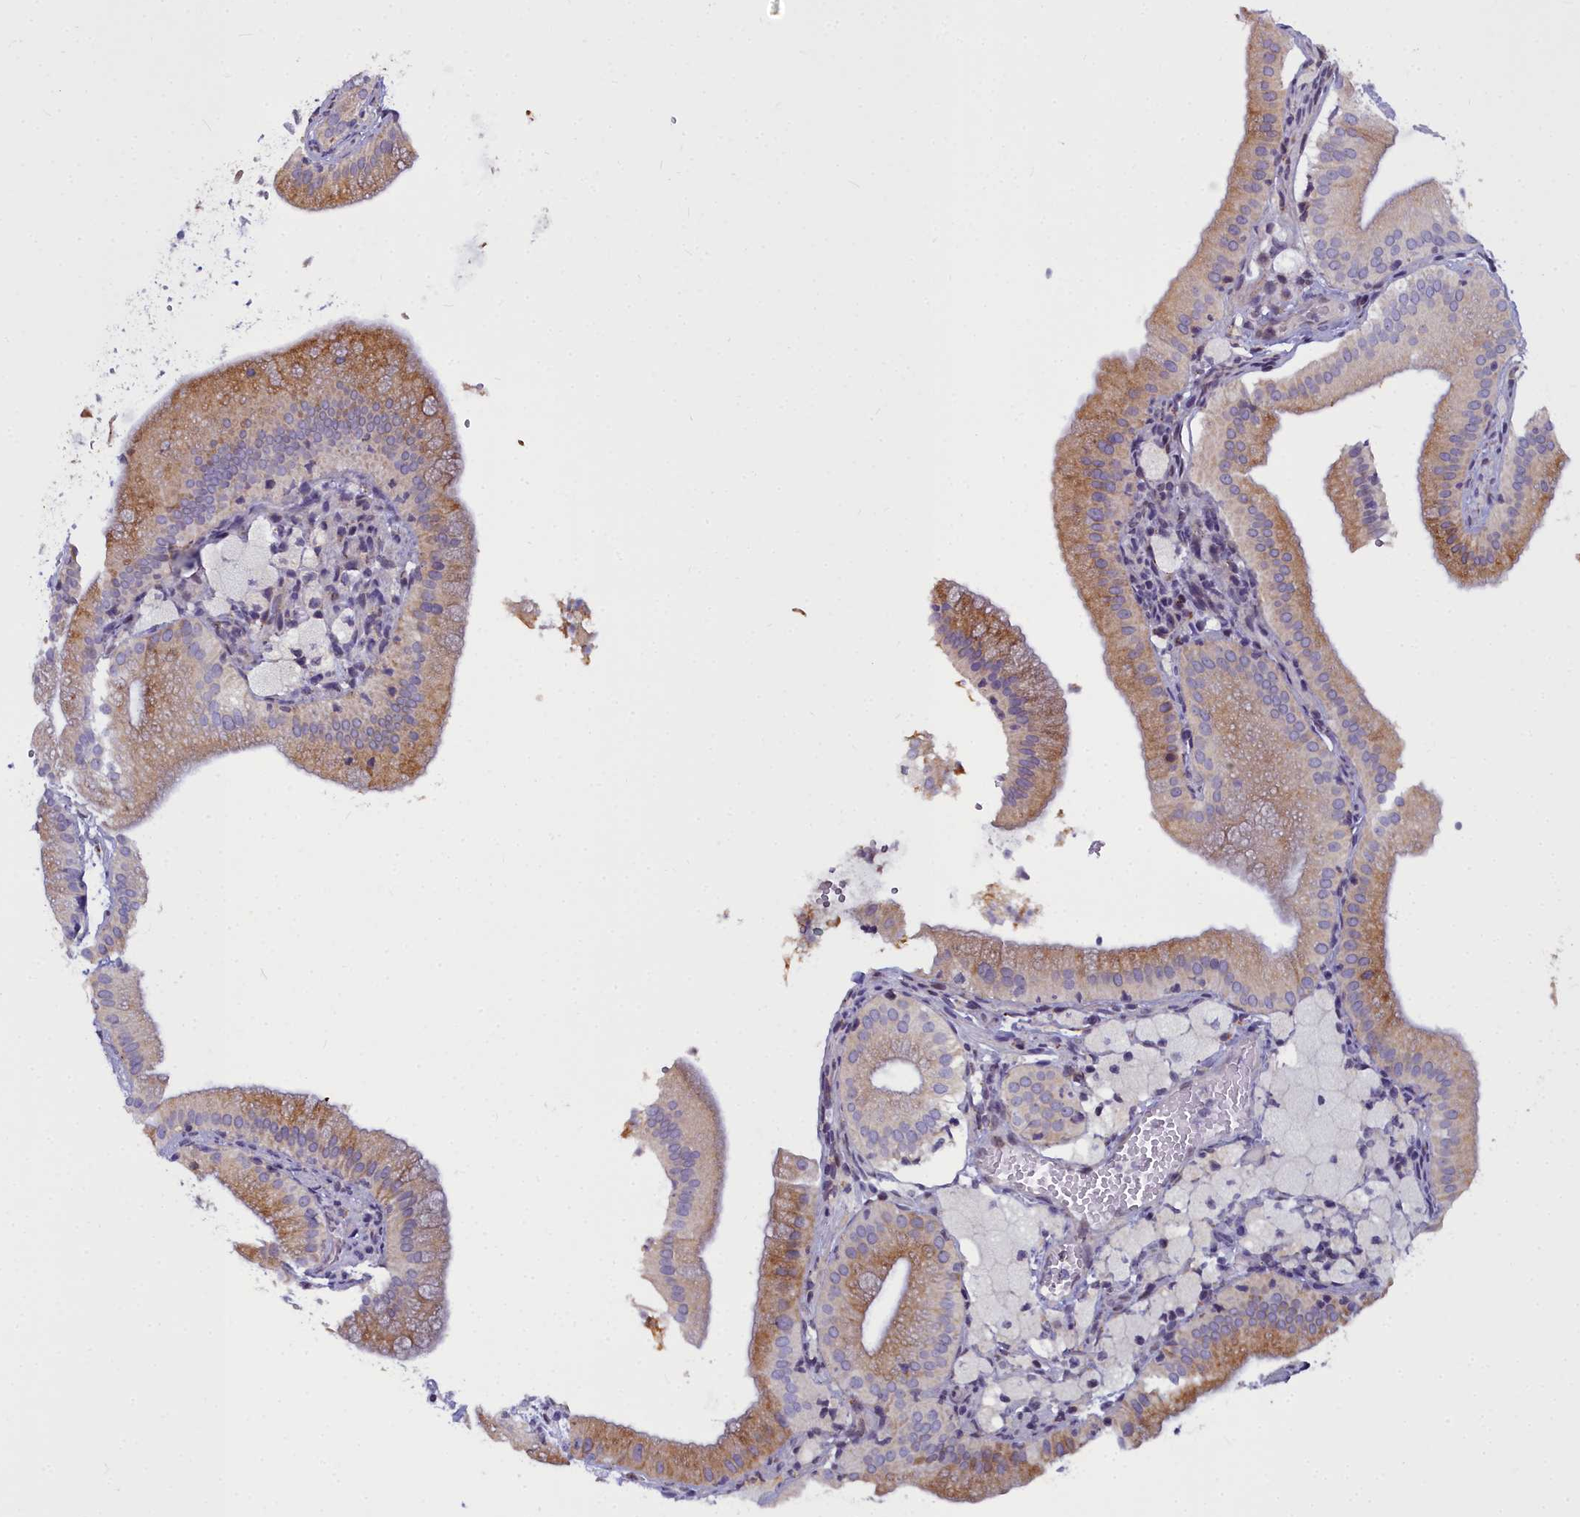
{"staining": {"intensity": "moderate", "quantity": "25%-75%", "location": "cytoplasmic/membranous"}, "tissue": "gallbladder", "cell_type": "Glandular cells", "image_type": "normal", "snomed": [{"axis": "morphology", "description": "Normal tissue, NOS"}, {"axis": "topography", "description": "Gallbladder"}], "caption": "Normal gallbladder exhibits moderate cytoplasmic/membranous expression in approximately 25%-75% of glandular cells The protein of interest is shown in brown color, while the nuclei are stained blue..", "gene": "WDPCP", "patient": {"sex": "male", "age": 55}}